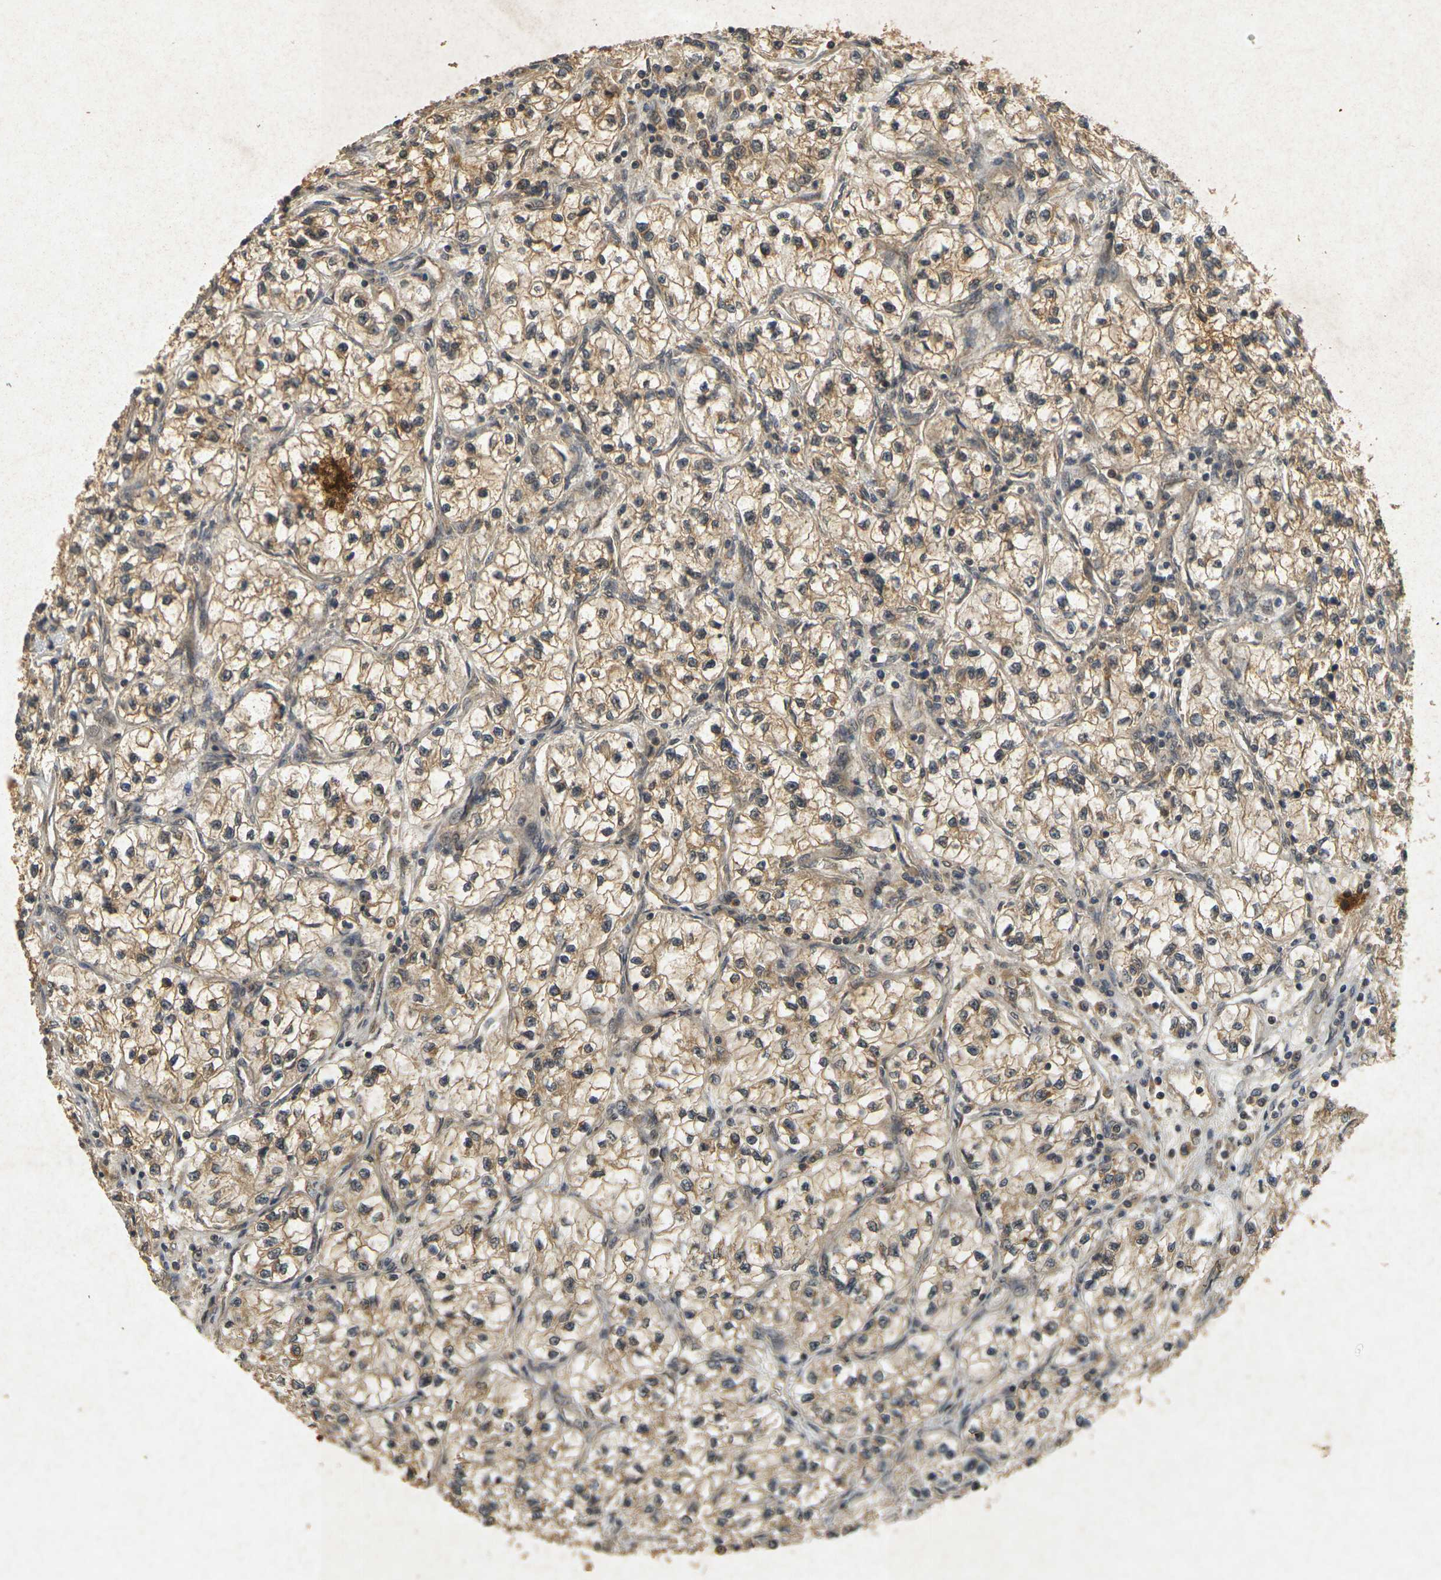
{"staining": {"intensity": "moderate", "quantity": ">75%", "location": "cytoplasmic/membranous"}, "tissue": "renal cancer", "cell_type": "Tumor cells", "image_type": "cancer", "snomed": [{"axis": "morphology", "description": "Adenocarcinoma, NOS"}, {"axis": "topography", "description": "Kidney"}], "caption": "Brown immunohistochemical staining in renal adenocarcinoma displays moderate cytoplasmic/membranous expression in approximately >75% of tumor cells.", "gene": "ERN1", "patient": {"sex": "female", "age": 57}}